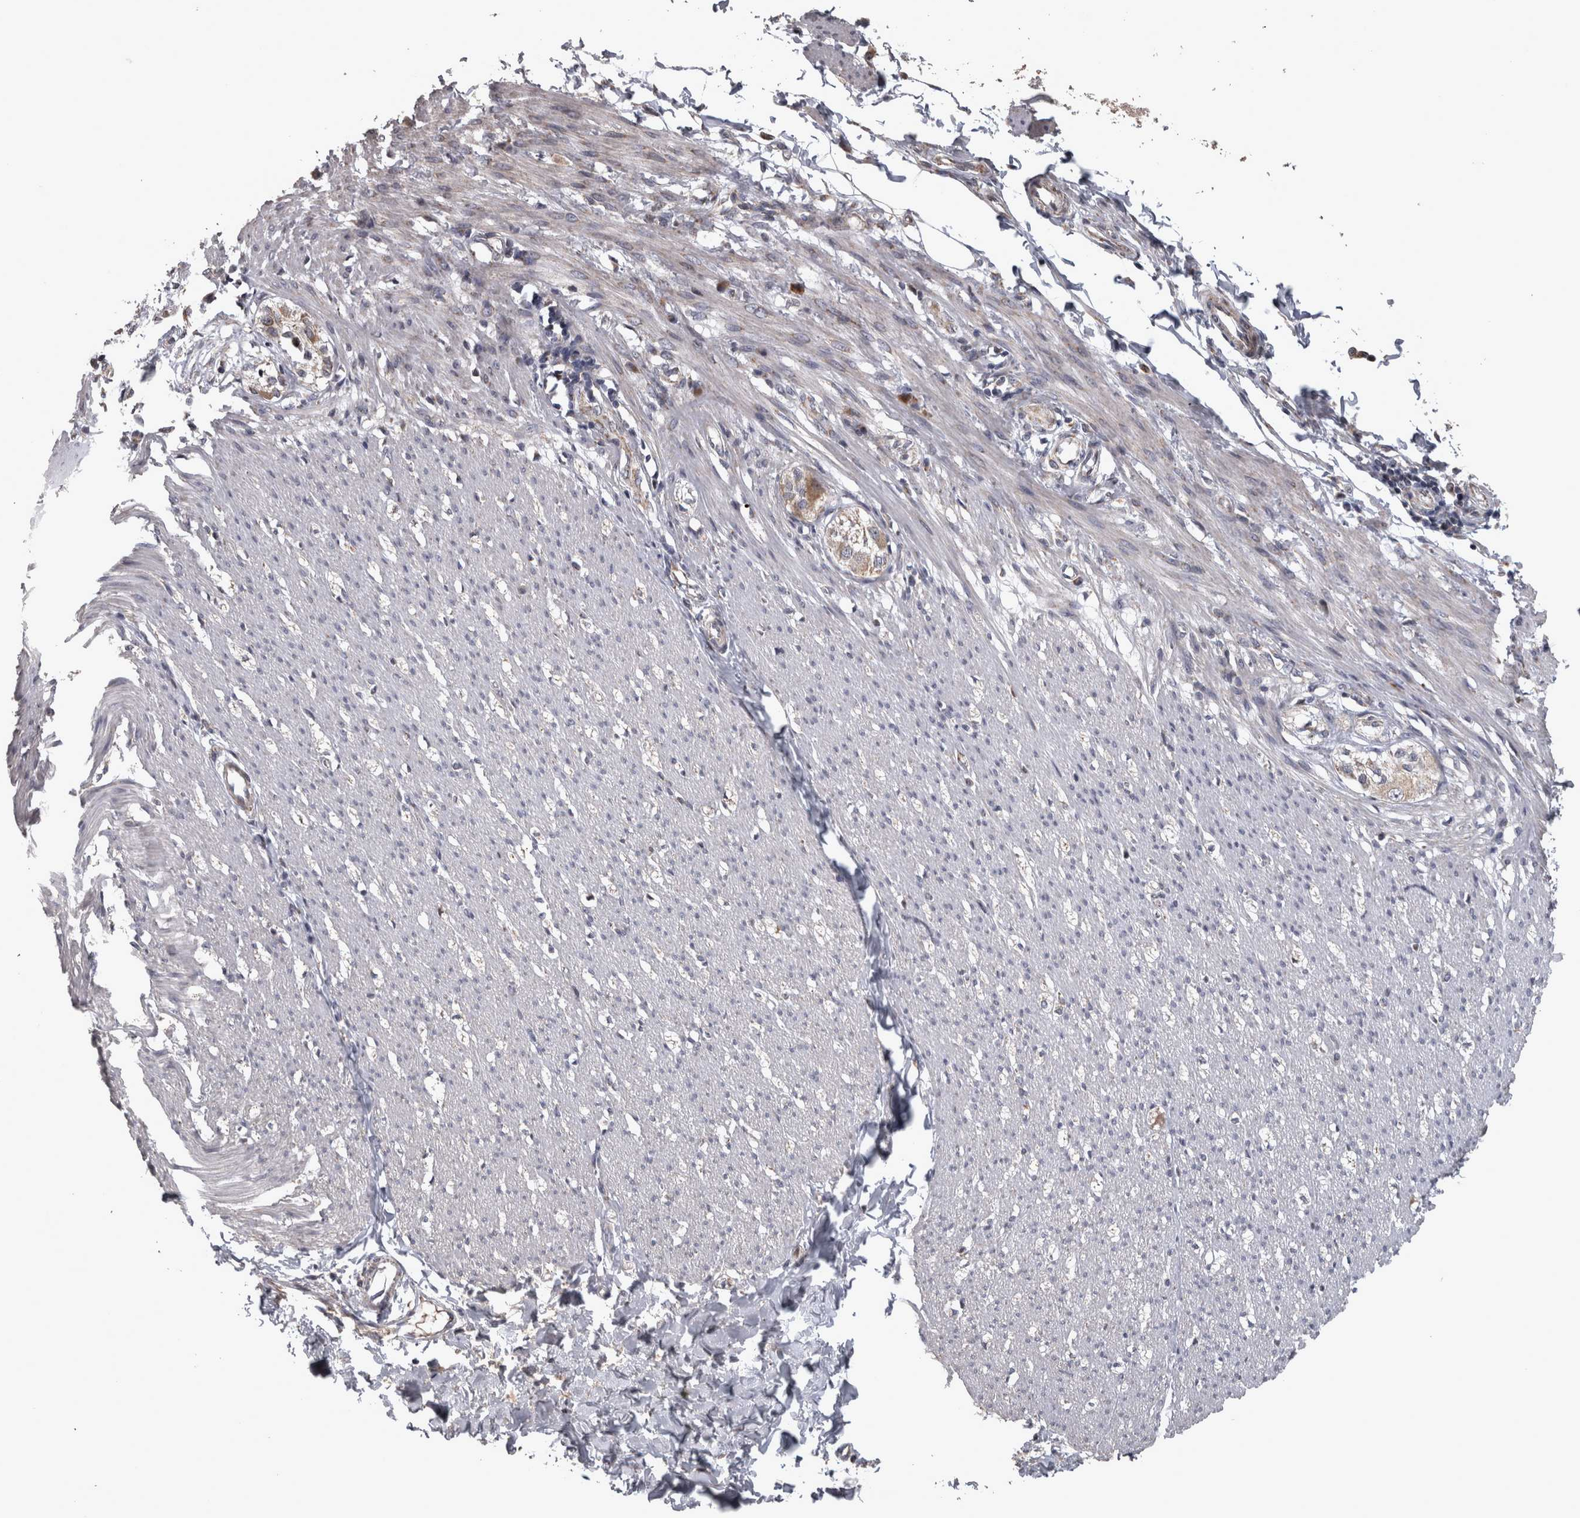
{"staining": {"intensity": "weak", "quantity": "<25%", "location": "cytoplasmic/membranous"}, "tissue": "smooth muscle", "cell_type": "Smooth muscle cells", "image_type": "normal", "snomed": [{"axis": "morphology", "description": "Normal tissue, NOS"}, {"axis": "morphology", "description": "Adenocarcinoma, NOS"}, {"axis": "topography", "description": "Smooth muscle"}, {"axis": "topography", "description": "Colon"}], "caption": "This is a photomicrograph of IHC staining of unremarkable smooth muscle, which shows no expression in smooth muscle cells. Nuclei are stained in blue.", "gene": "DBT", "patient": {"sex": "male", "age": 14}}